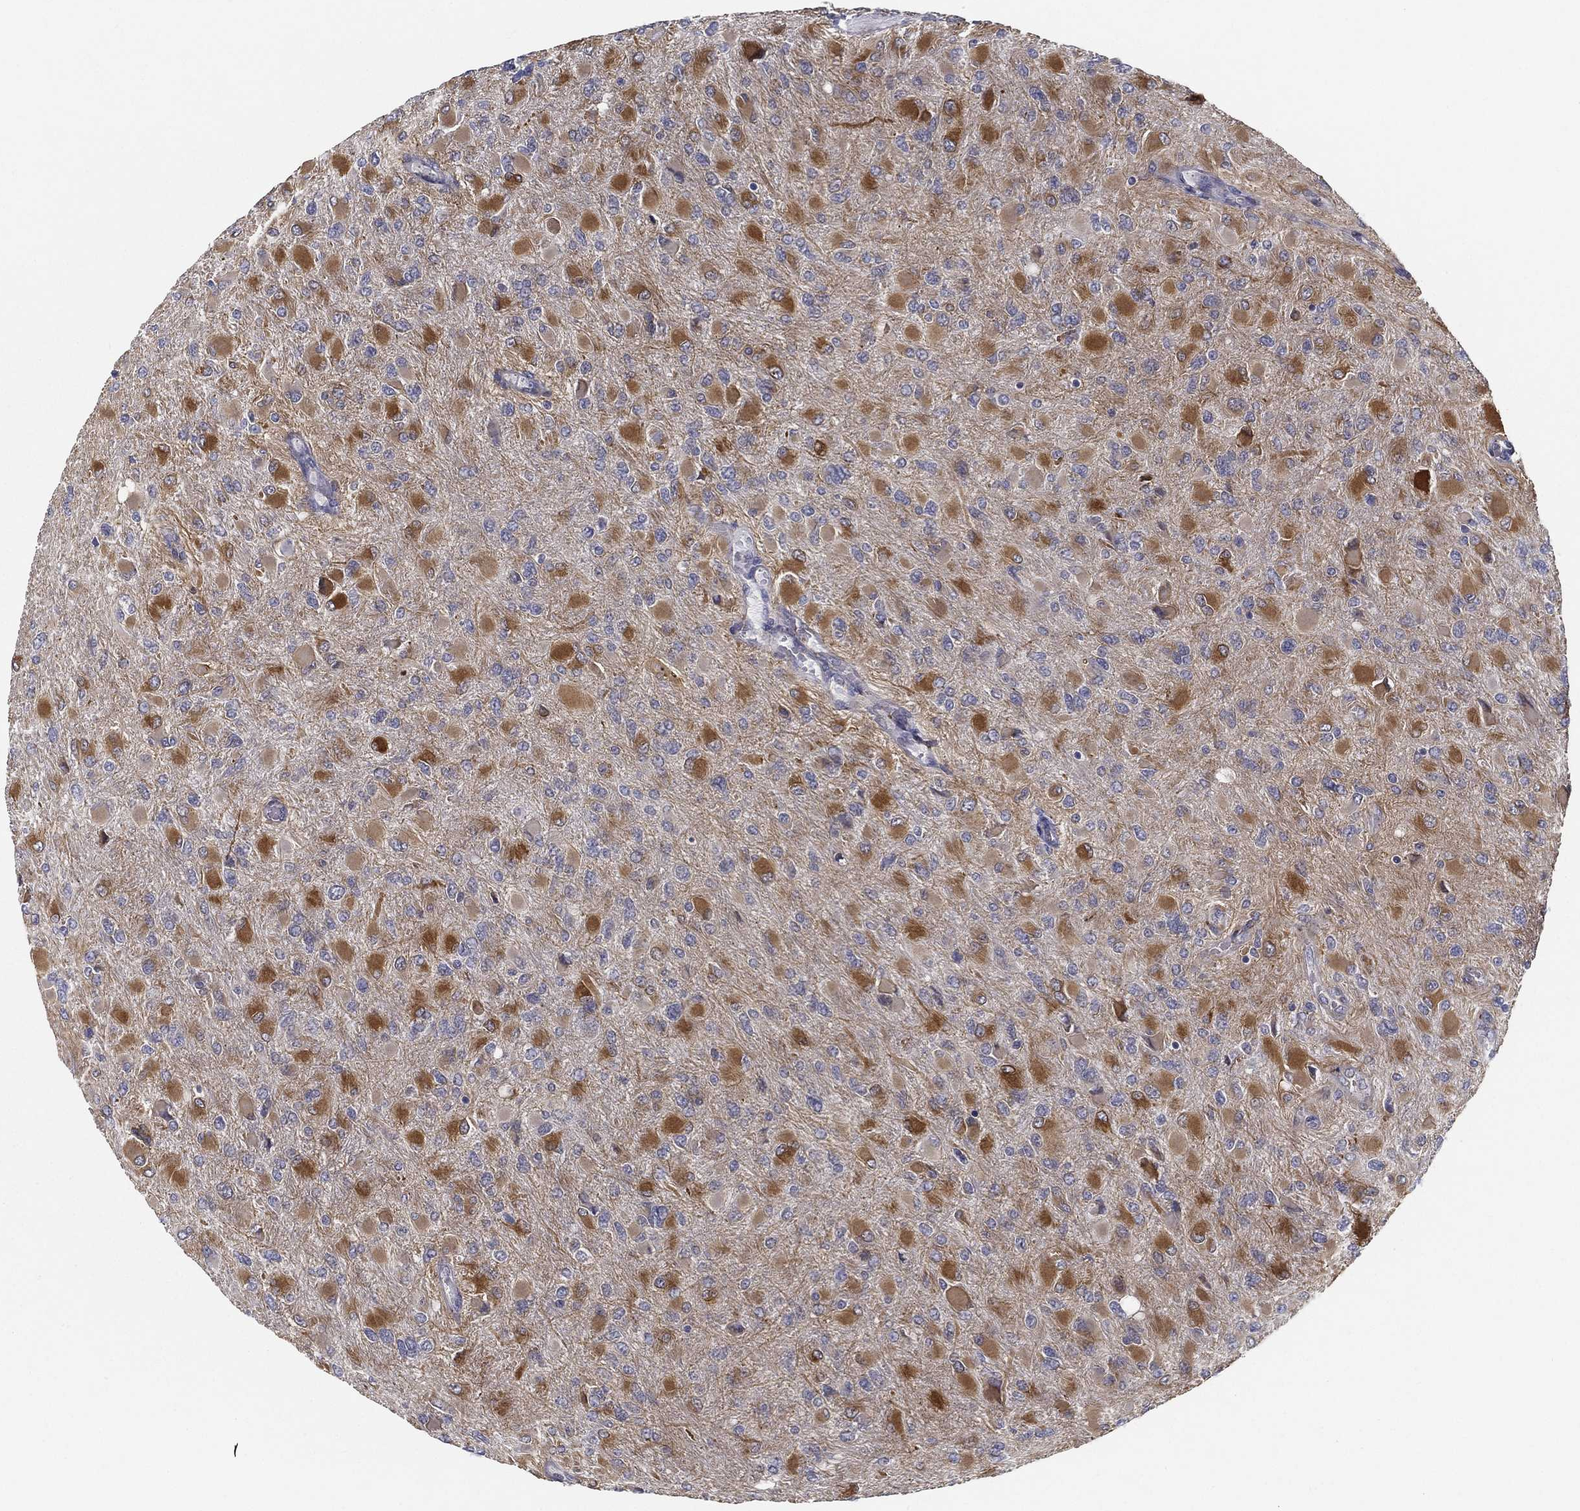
{"staining": {"intensity": "strong", "quantity": "<25%", "location": "cytoplasmic/membranous"}, "tissue": "glioma", "cell_type": "Tumor cells", "image_type": "cancer", "snomed": [{"axis": "morphology", "description": "Glioma, malignant, High grade"}, {"axis": "topography", "description": "Cerebral cortex"}], "caption": "The immunohistochemical stain highlights strong cytoplasmic/membranous positivity in tumor cells of glioma tissue. Immunohistochemistry (ihc) stains the protein of interest in brown and the nuclei are stained blue.", "gene": "LRRC56", "patient": {"sex": "female", "age": 36}}